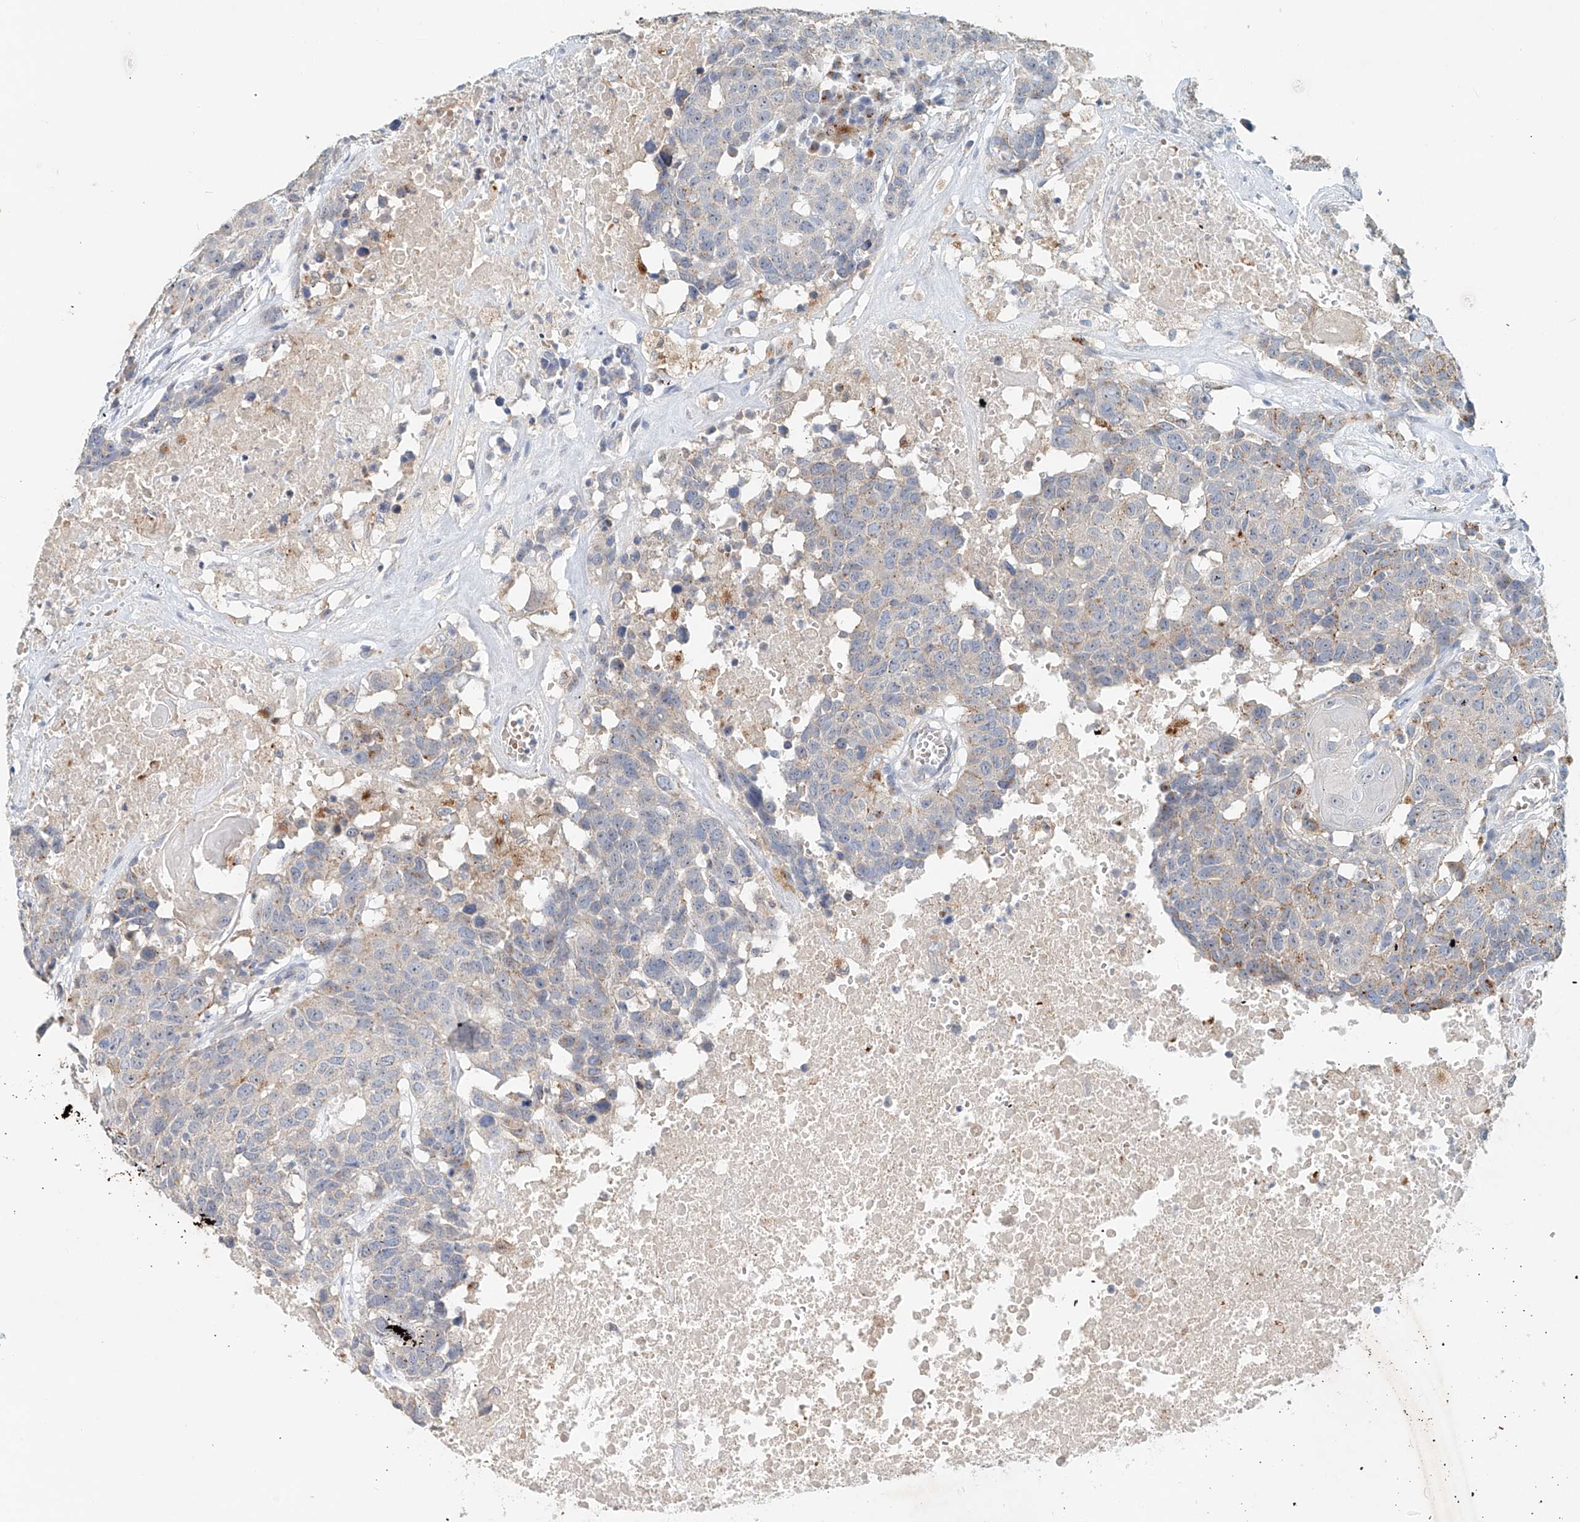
{"staining": {"intensity": "negative", "quantity": "none", "location": "none"}, "tissue": "head and neck cancer", "cell_type": "Tumor cells", "image_type": "cancer", "snomed": [{"axis": "morphology", "description": "Squamous cell carcinoma, NOS"}, {"axis": "topography", "description": "Head-Neck"}], "caption": "A high-resolution image shows IHC staining of squamous cell carcinoma (head and neck), which reveals no significant staining in tumor cells.", "gene": "TRIM47", "patient": {"sex": "male", "age": 66}}